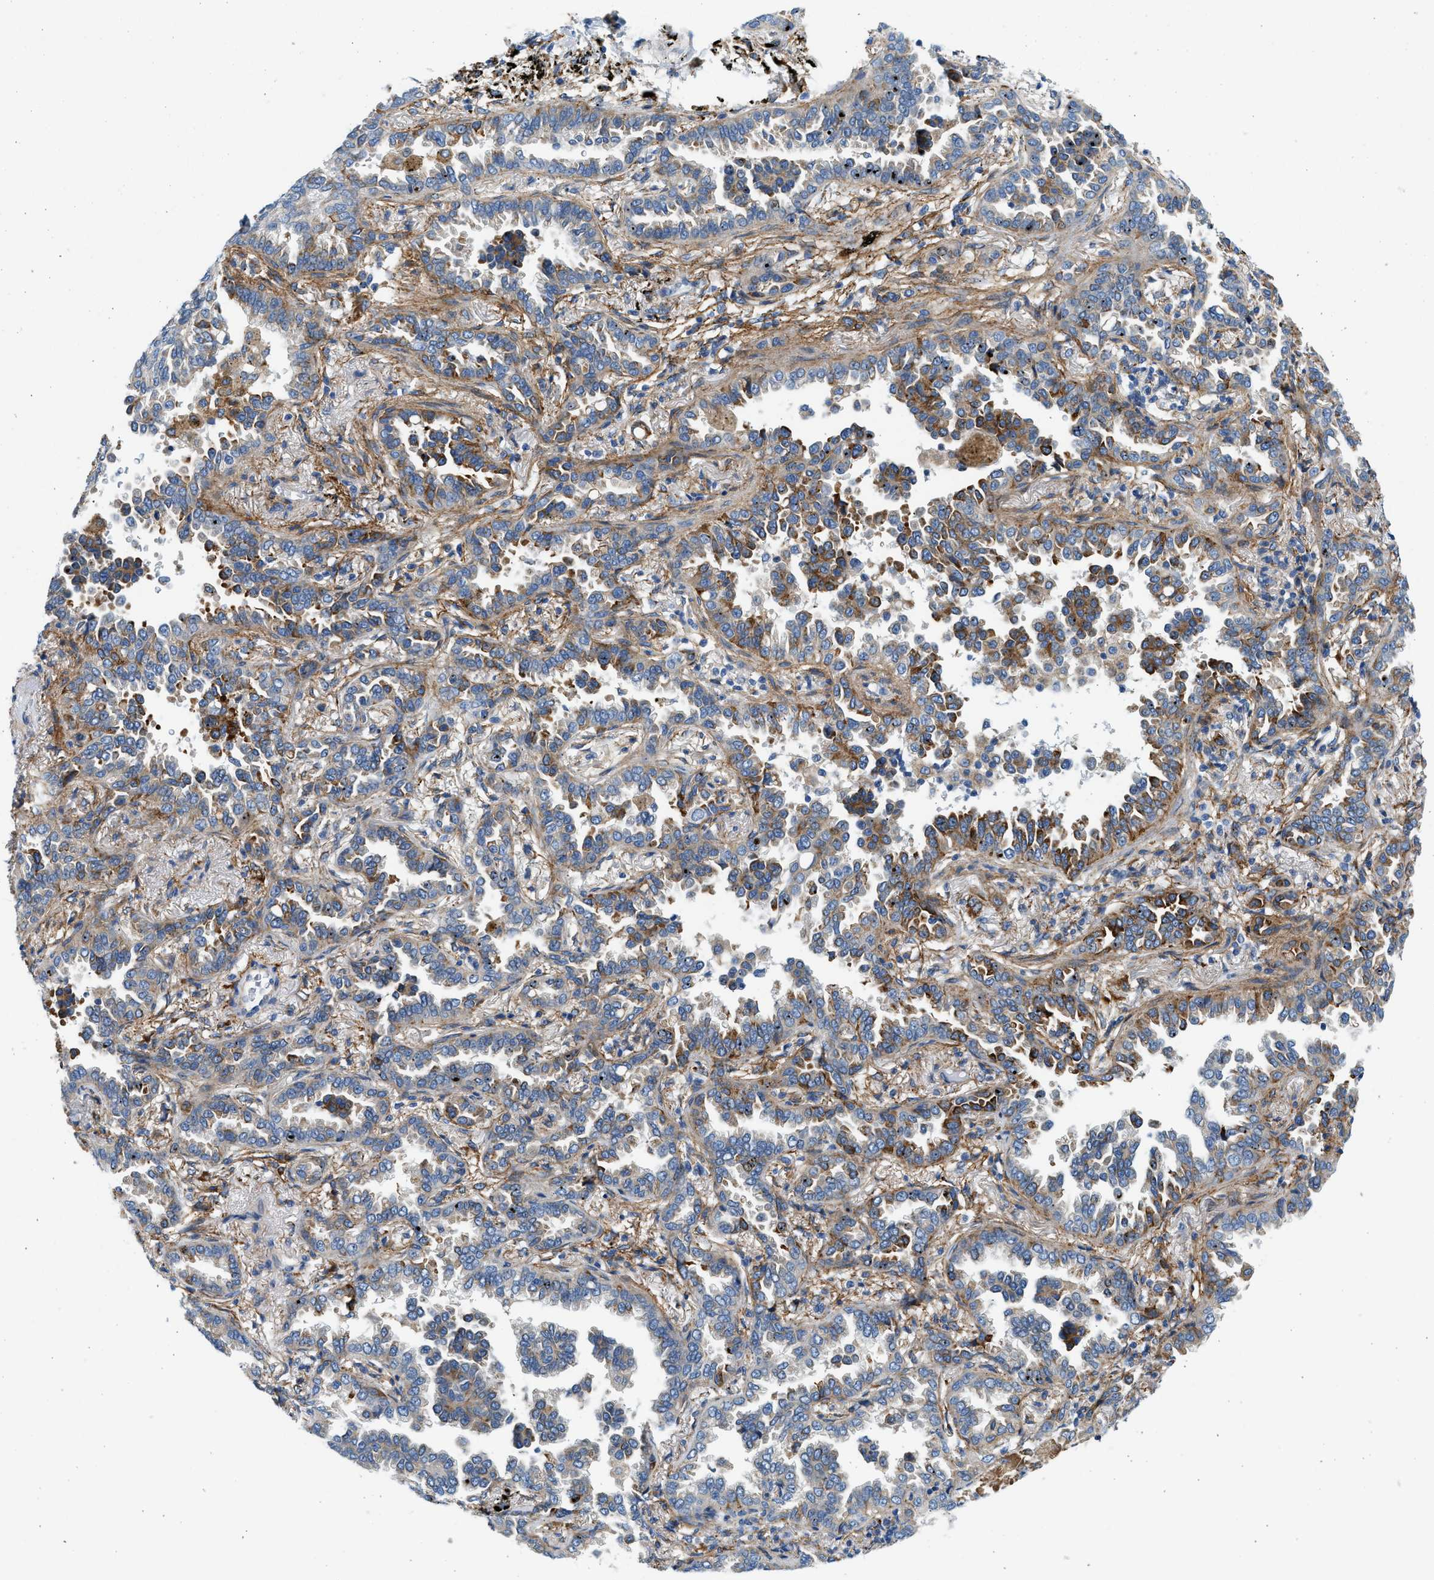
{"staining": {"intensity": "moderate", "quantity": "25%-75%", "location": "cytoplasmic/membranous"}, "tissue": "lung cancer", "cell_type": "Tumor cells", "image_type": "cancer", "snomed": [{"axis": "morphology", "description": "Normal tissue, NOS"}, {"axis": "morphology", "description": "Adenocarcinoma, NOS"}, {"axis": "topography", "description": "Lung"}], "caption": "Protein analysis of lung cancer tissue shows moderate cytoplasmic/membranous positivity in approximately 25%-75% of tumor cells.", "gene": "CNTN6", "patient": {"sex": "male", "age": 59}}